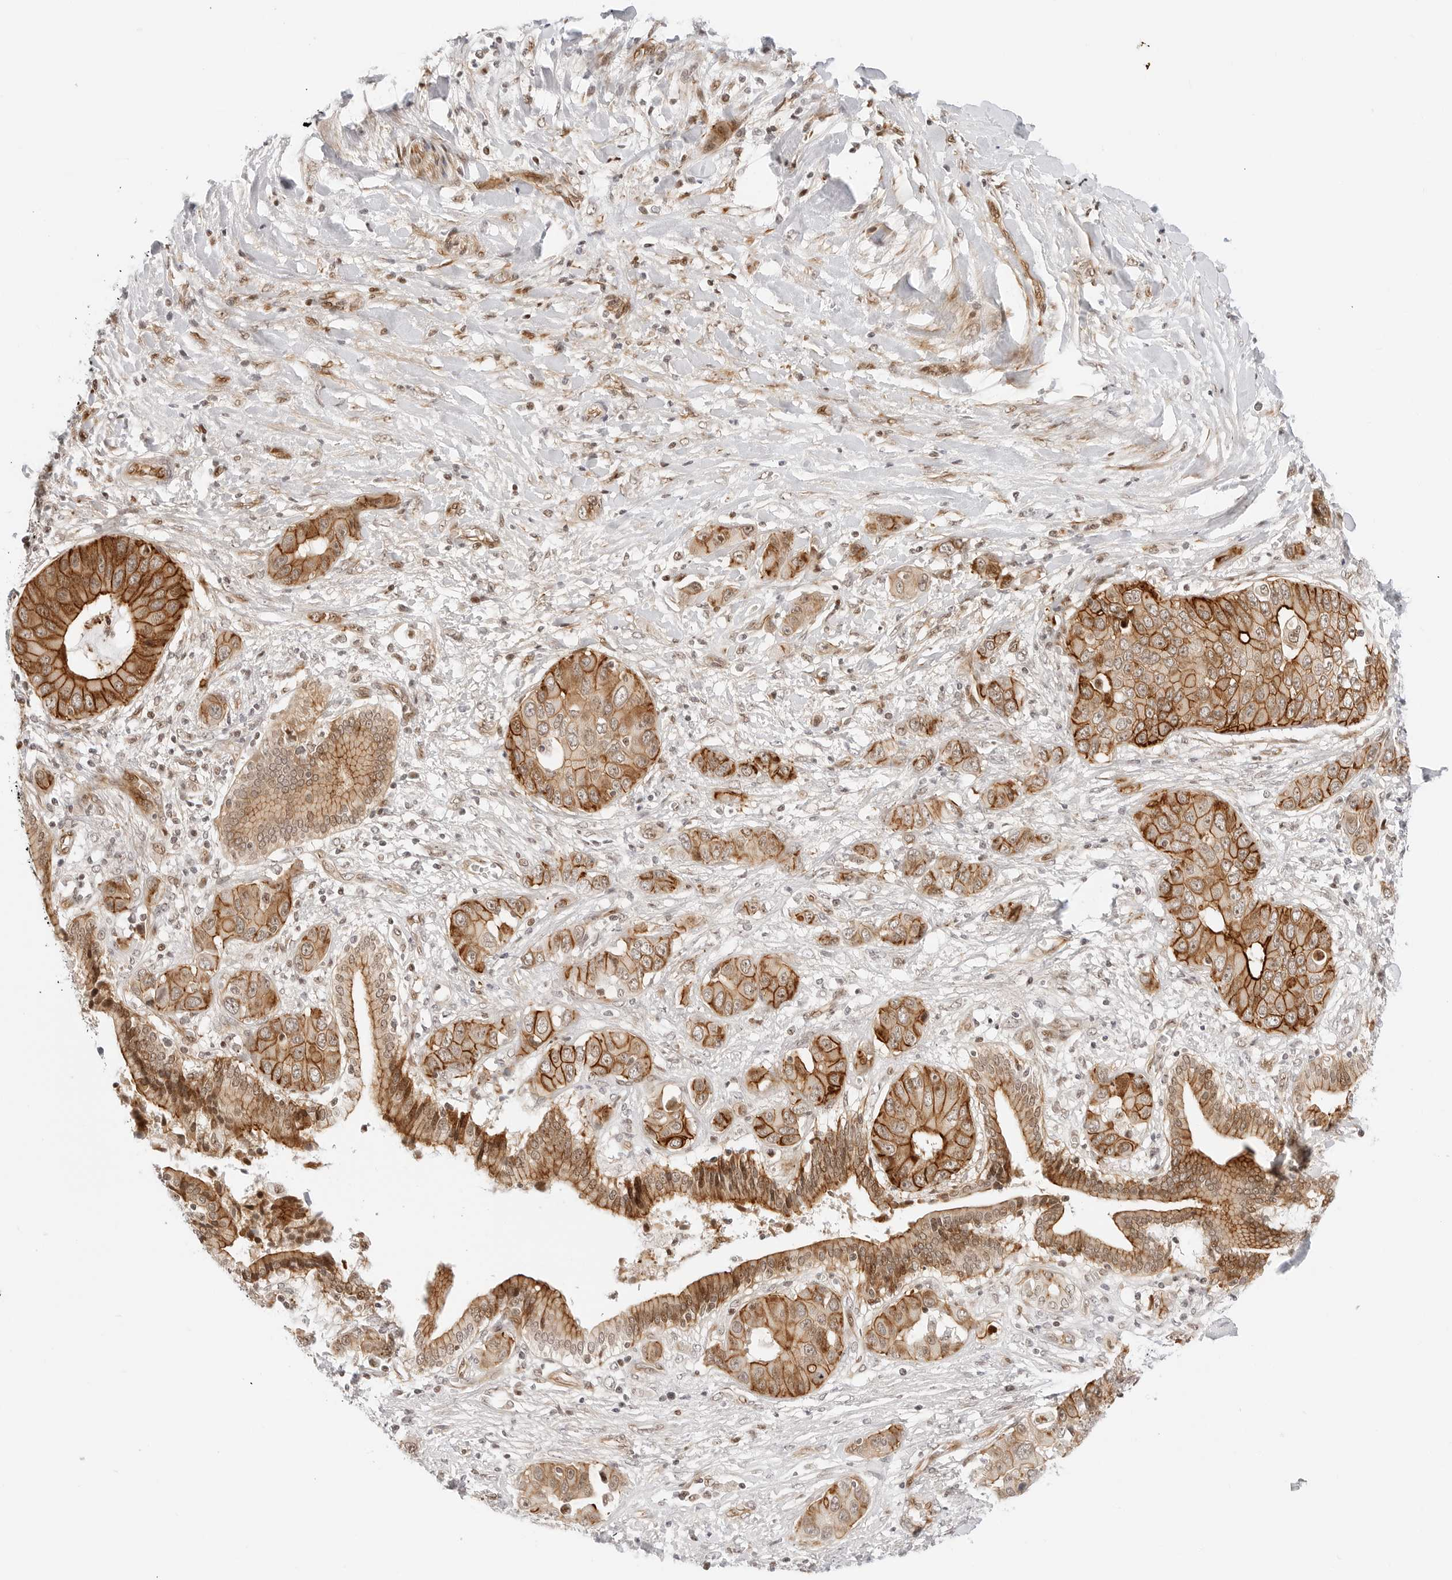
{"staining": {"intensity": "strong", "quantity": ">75%", "location": "cytoplasmic/membranous"}, "tissue": "liver cancer", "cell_type": "Tumor cells", "image_type": "cancer", "snomed": [{"axis": "morphology", "description": "Cholangiocarcinoma"}, {"axis": "topography", "description": "Liver"}], "caption": "Immunohistochemistry (IHC) (DAB (3,3'-diaminobenzidine)) staining of human liver cancer displays strong cytoplasmic/membranous protein staining in approximately >75% of tumor cells.", "gene": "ZNF613", "patient": {"sex": "female", "age": 52}}